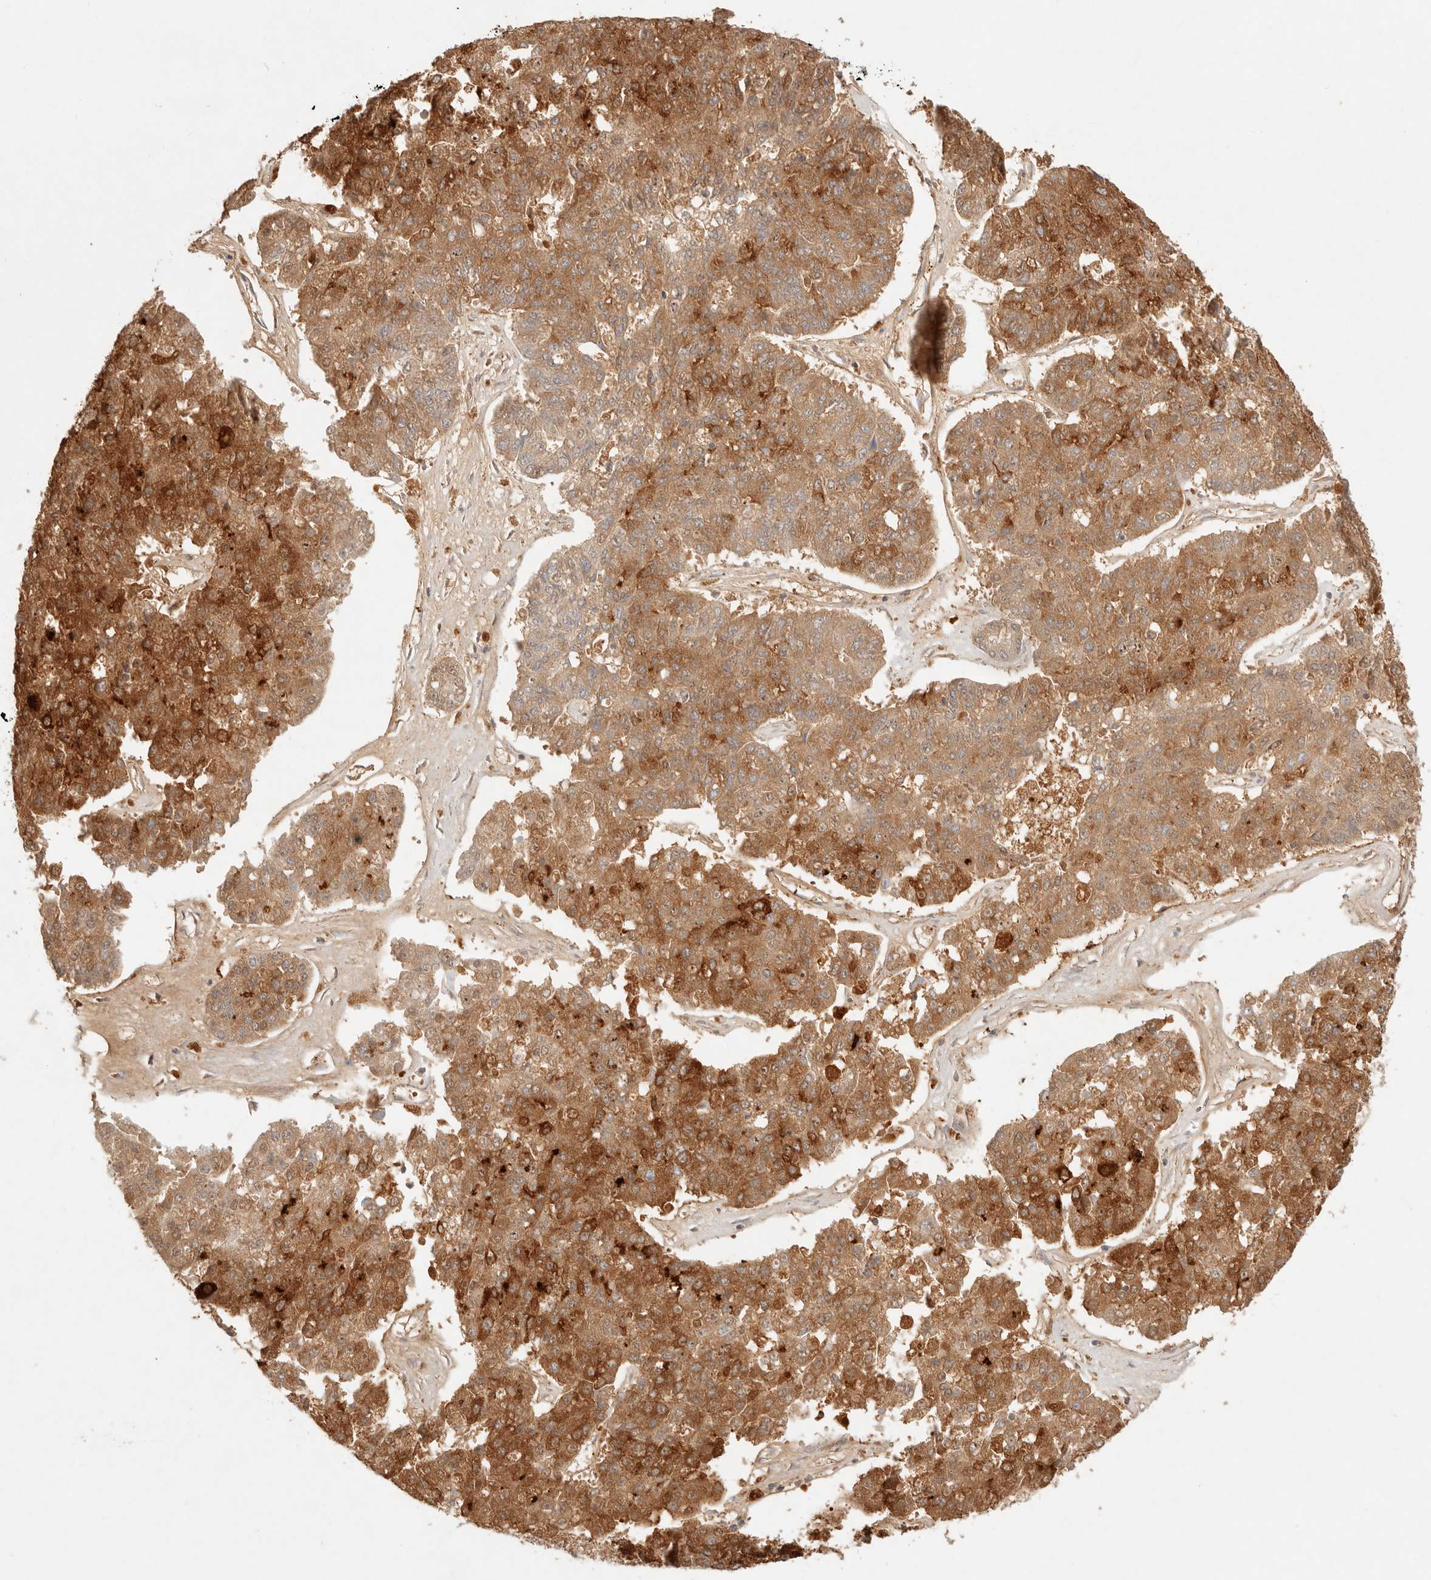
{"staining": {"intensity": "strong", "quantity": ">75%", "location": "cytoplasmic/membranous,nuclear"}, "tissue": "pancreatic cancer", "cell_type": "Tumor cells", "image_type": "cancer", "snomed": [{"axis": "morphology", "description": "Adenocarcinoma, NOS"}, {"axis": "topography", "description": "Pancreas"}], "caption": "The image demonstrates staining of pancreatic adenocarcinoma, revealing strong cytoplasmic/membranous and nuclear protein expression (brown color) within tumor cells.", "gene": "MEP1A", "patient": {"sex": "male", "age": 50}}